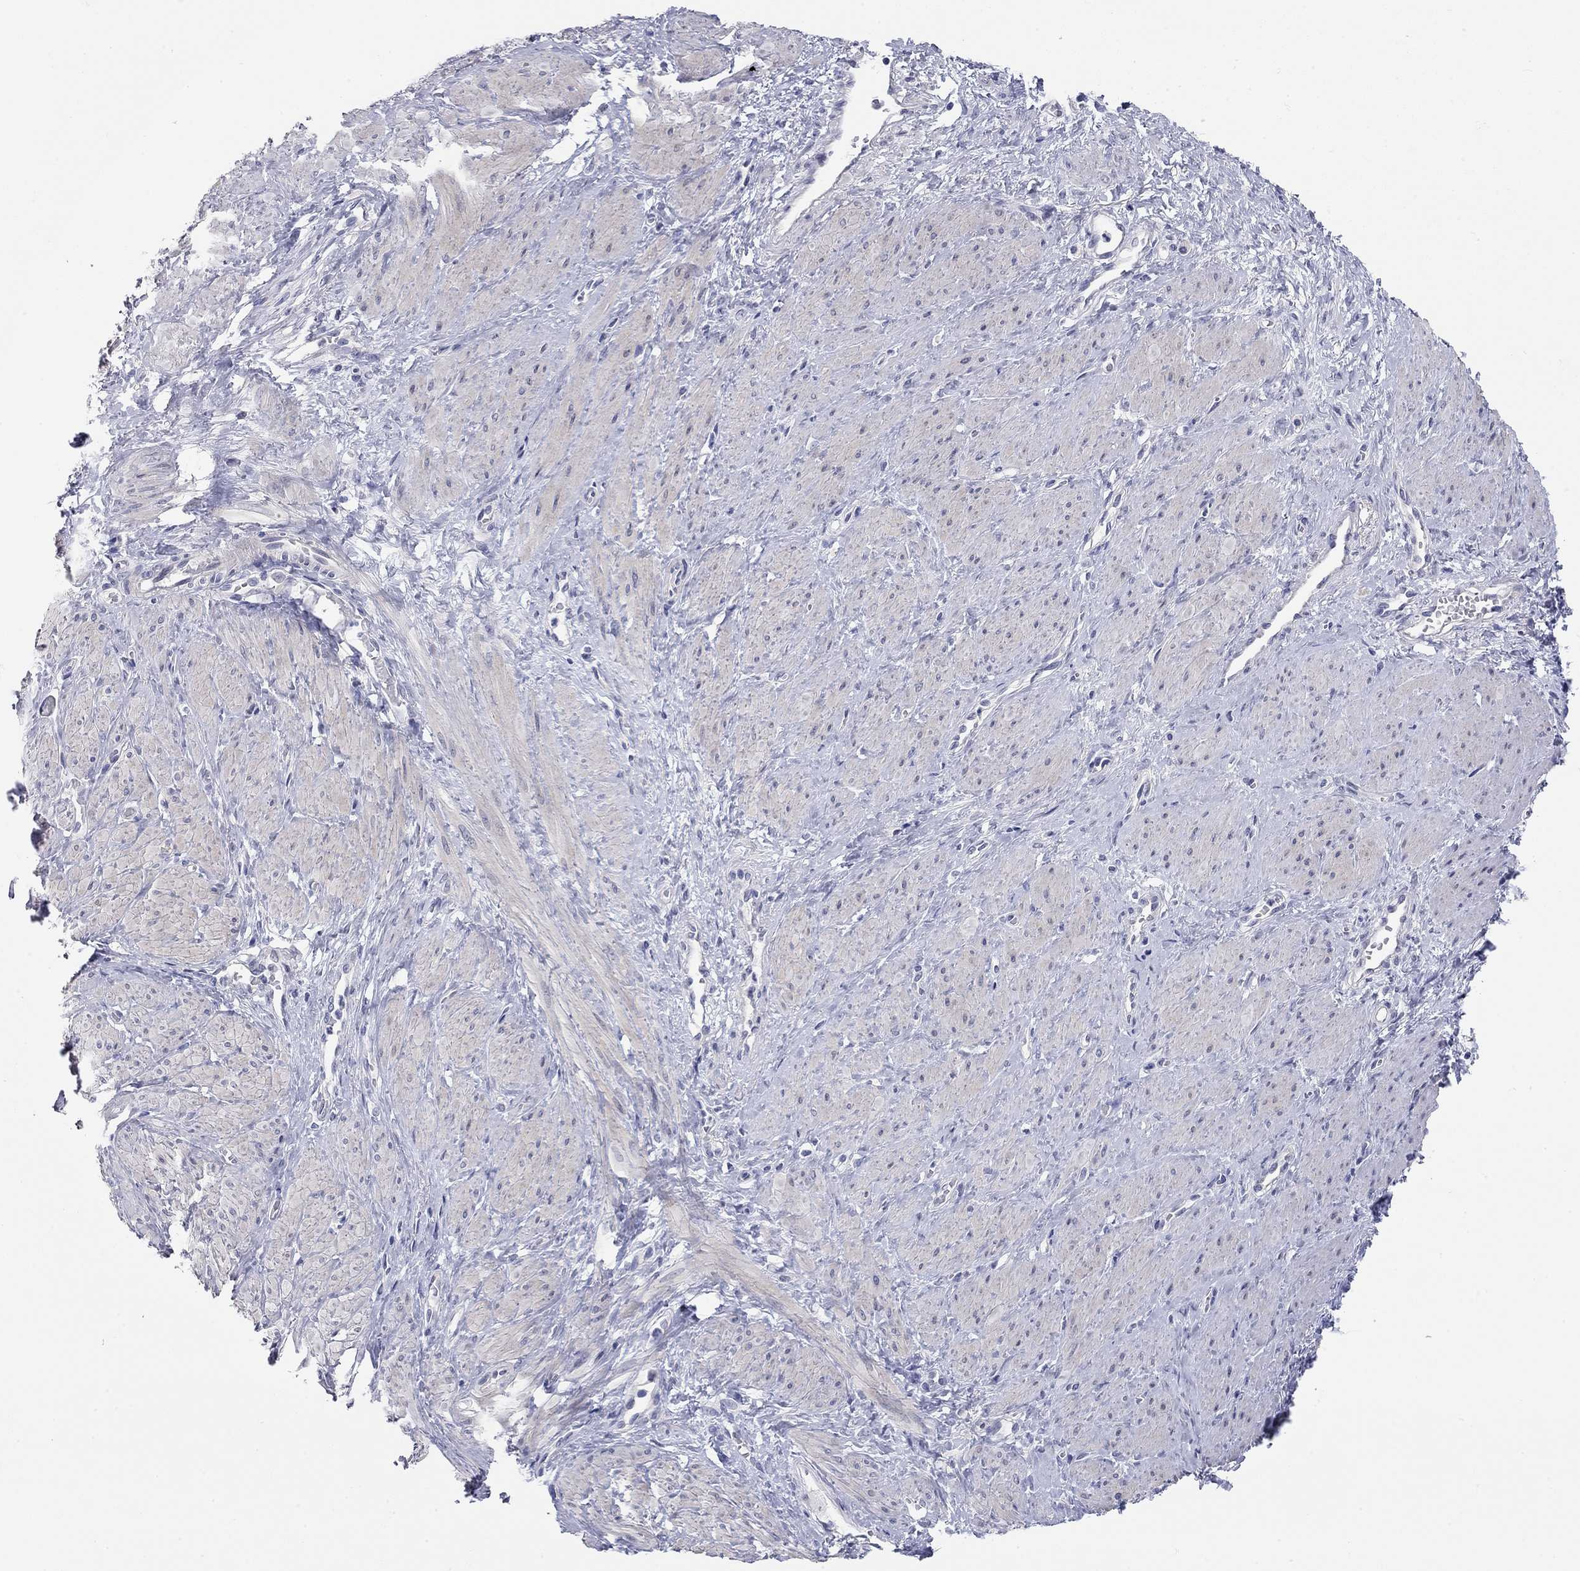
{"staining": {"intensity": "negative", "quantity": "none", "location": "none"}, "tissue": "smooth muscle", "cell_type": "Smooth muscle cells", "image_type": "normal", "snomed": [{"axis": "morphology", "description": "Normal tissue, NOS"}, {"axis": "topography", "description": "Smooth muscle"}, {"axis": "topography", "description": "Uterus"}], "caption": "Immunohistochemistry (IHC) of normal smooth muscle exhibits no staining in smooth muscle cells.", "gene": "WASF3", "patient": {"sex": "female", "age": 39}}